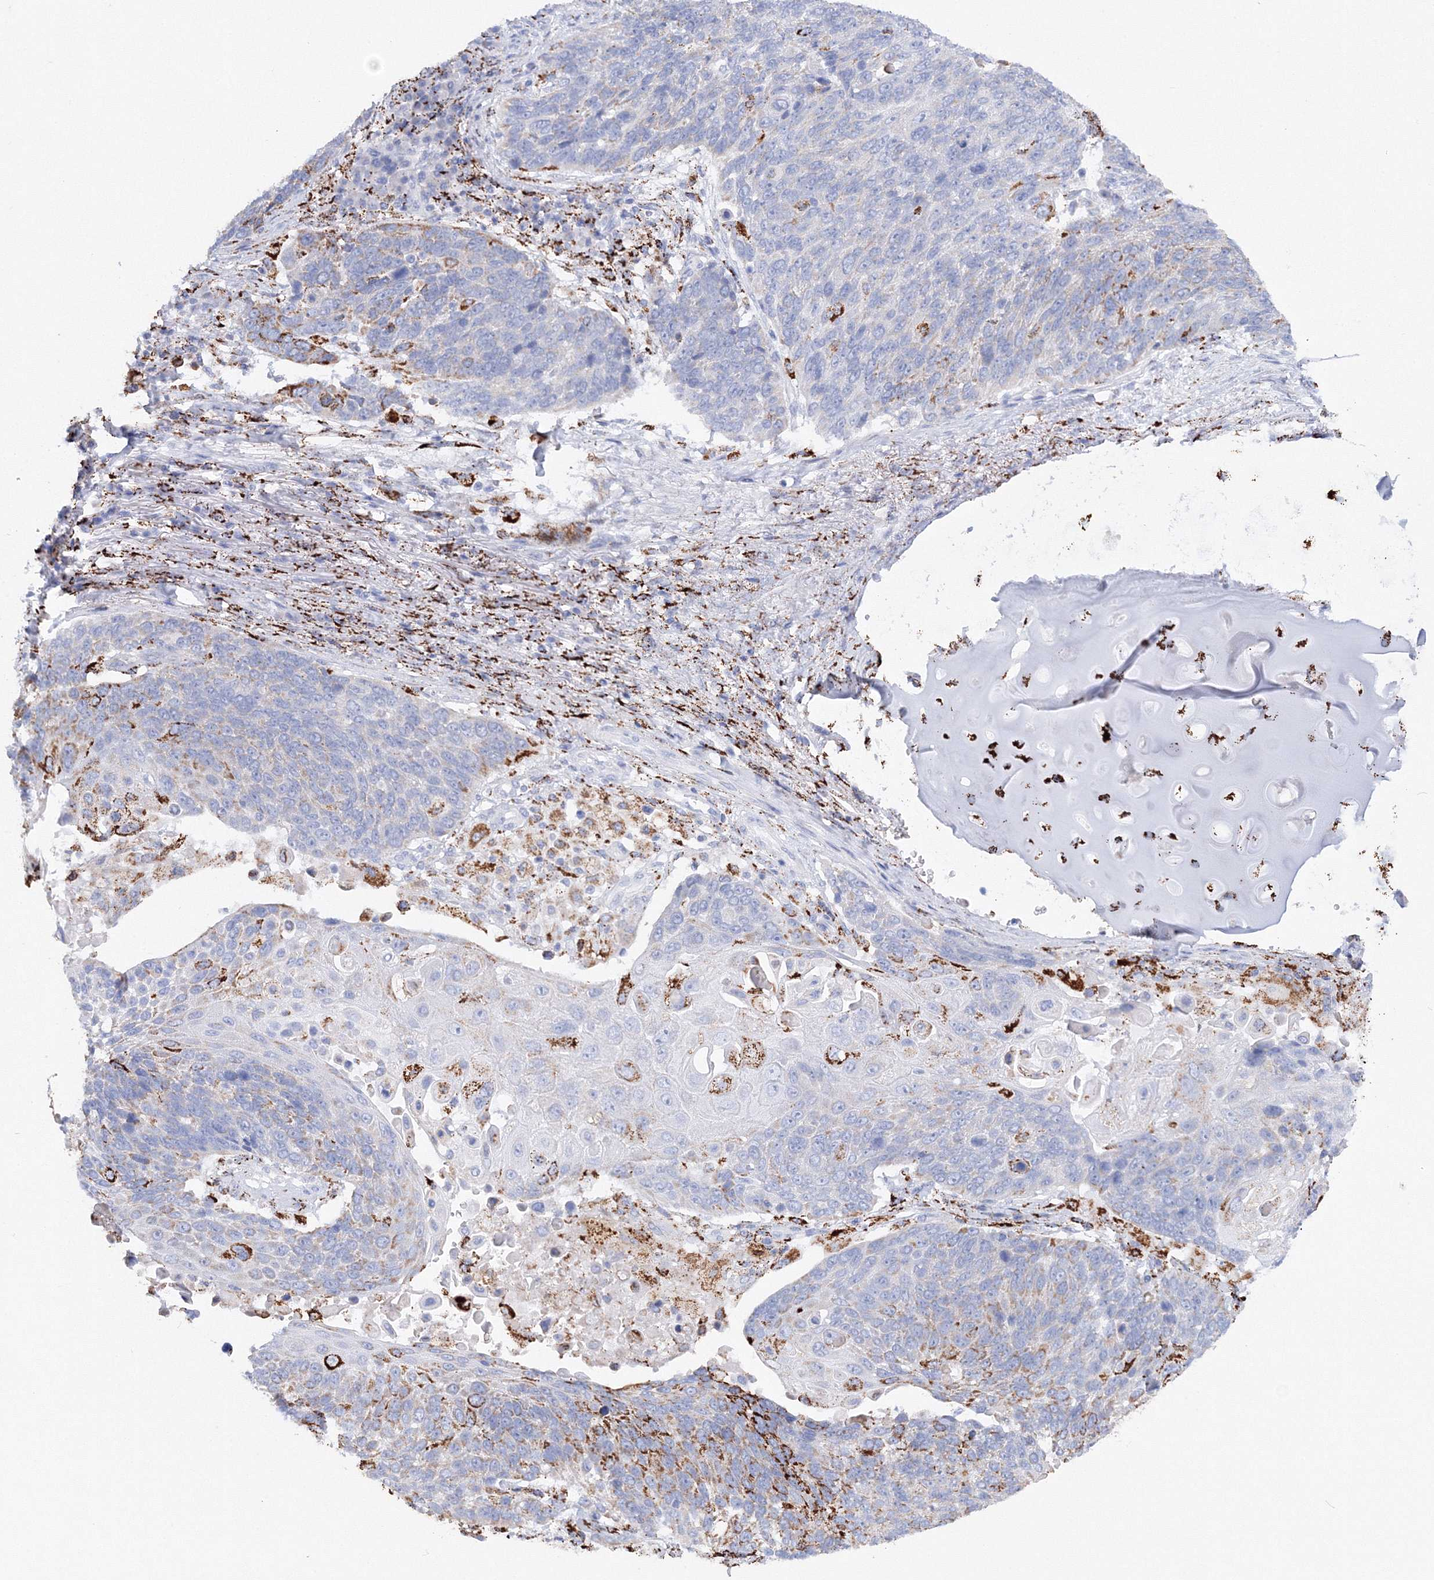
{"staining": {"intensity": "strong", "quantity": "<25%", "location": "cytoplasmic/membranous"}, "tissue": "lung cancer", "cell_type": "Tumor cells", "image_type": "cancer", "snomed": [{"axis": "morphology", "description": "Squamous cell carcinoma, NOS"}, {"axis": "topography", "description": "Lung"}], "caption": "Strong cytoplasmic/membranous positivity for a protein is appreciated in approximately <25% of tumor cells of lung squamous cell carcinoma using immunohistochemistry (IHC).", "gene": "MERTK", "patient": {"sex": "male", "age": 66}}